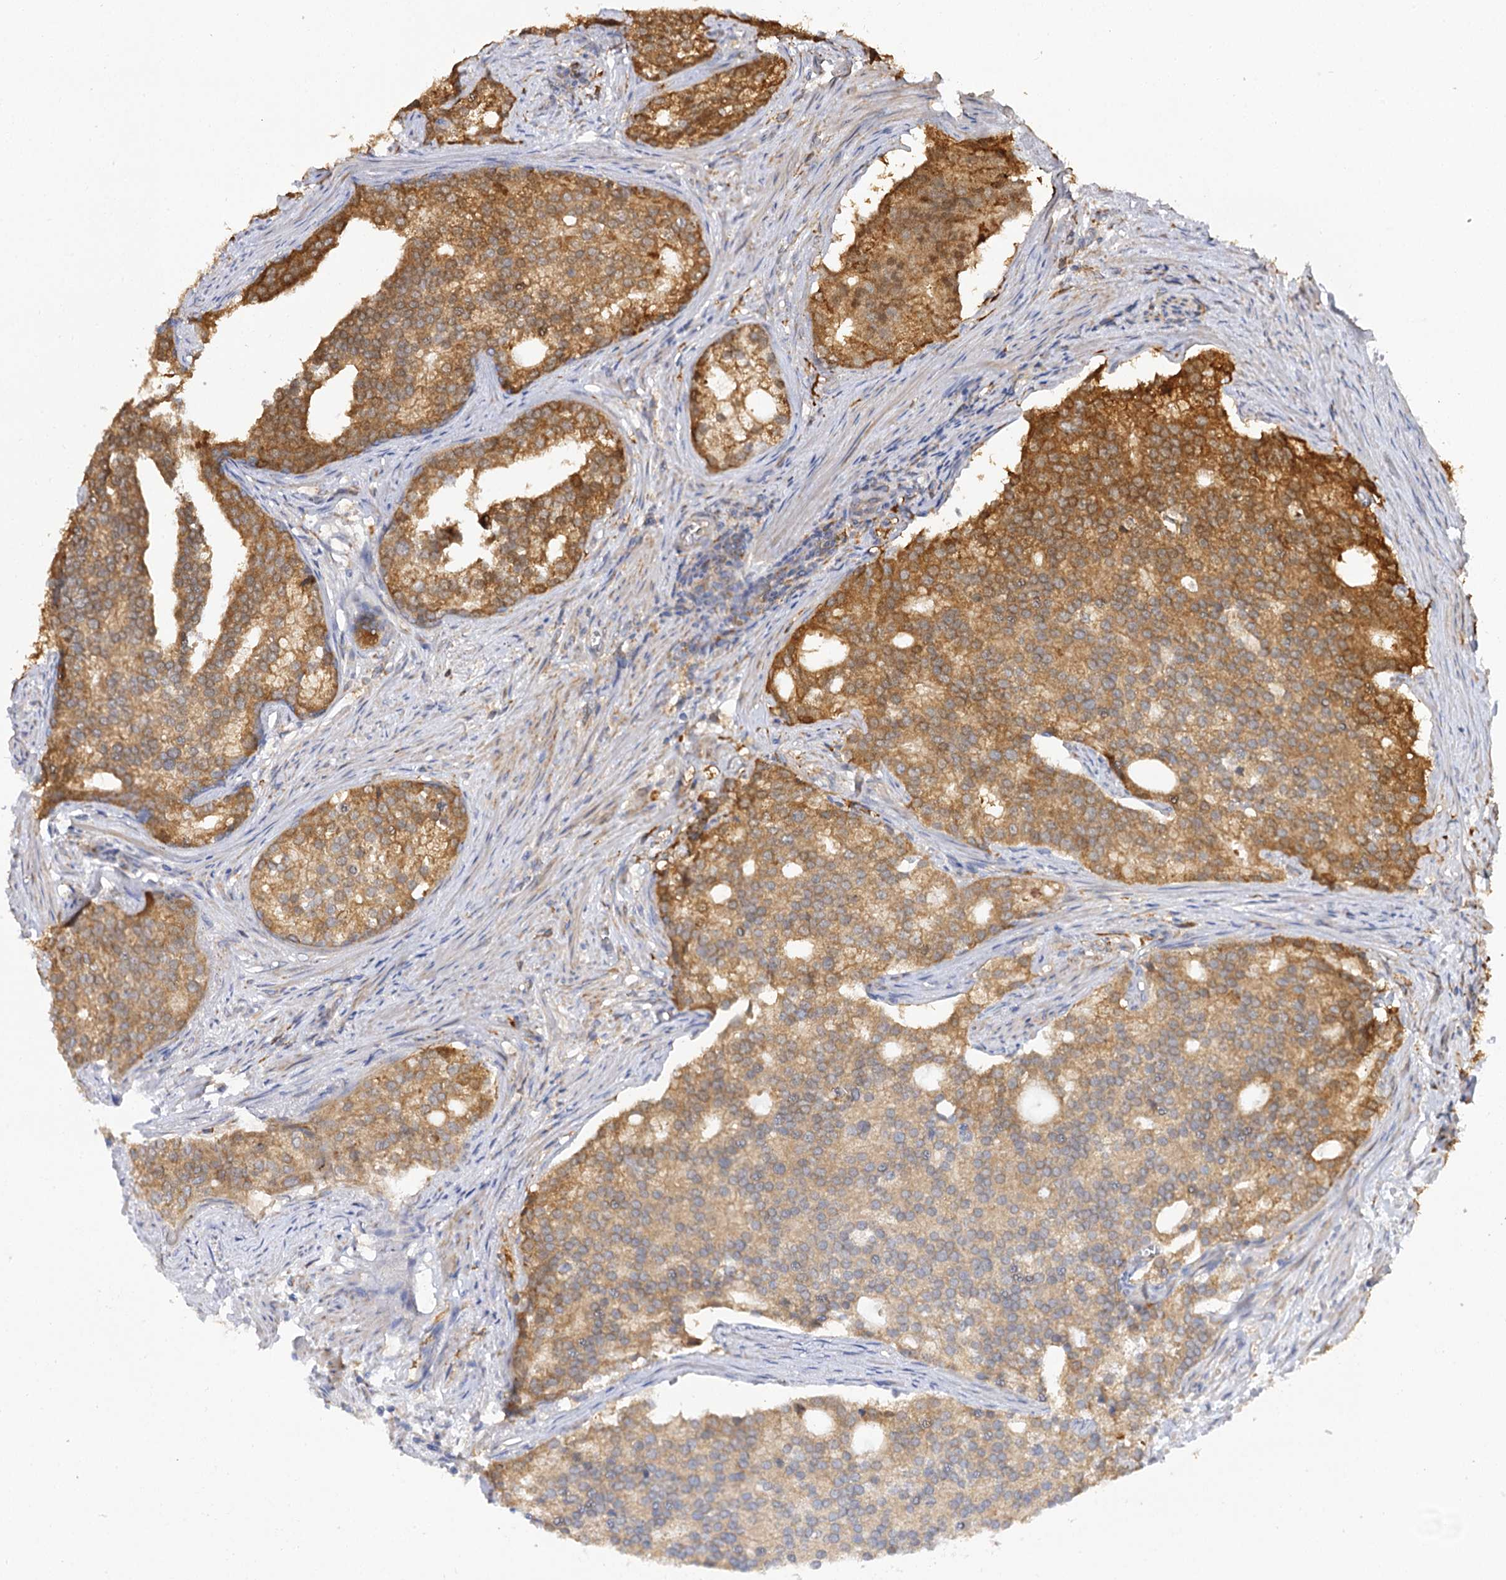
{"staining": {"intensity": "moderate", "quantity": ">75%", "location": "cytoplasmic/membranous"}, "tissue": "prostate cancer", "cell_type": "Tumor cells", "image_type": "cancer", "snomed": [{"axis": "morphology", "description": "Adenocarcinoma, Low grade"}, {"axis": "topography", "description": "Prostate"}], "caption": "Immunohistochemistry (IHC) of human prostate cancer exhibits medium levels of moderate cytoplasmic/membranous positivity in about >75% of tumor cells.", "gene": "PPIP5K2", "patient": {"sex": "male", "age": 71}}